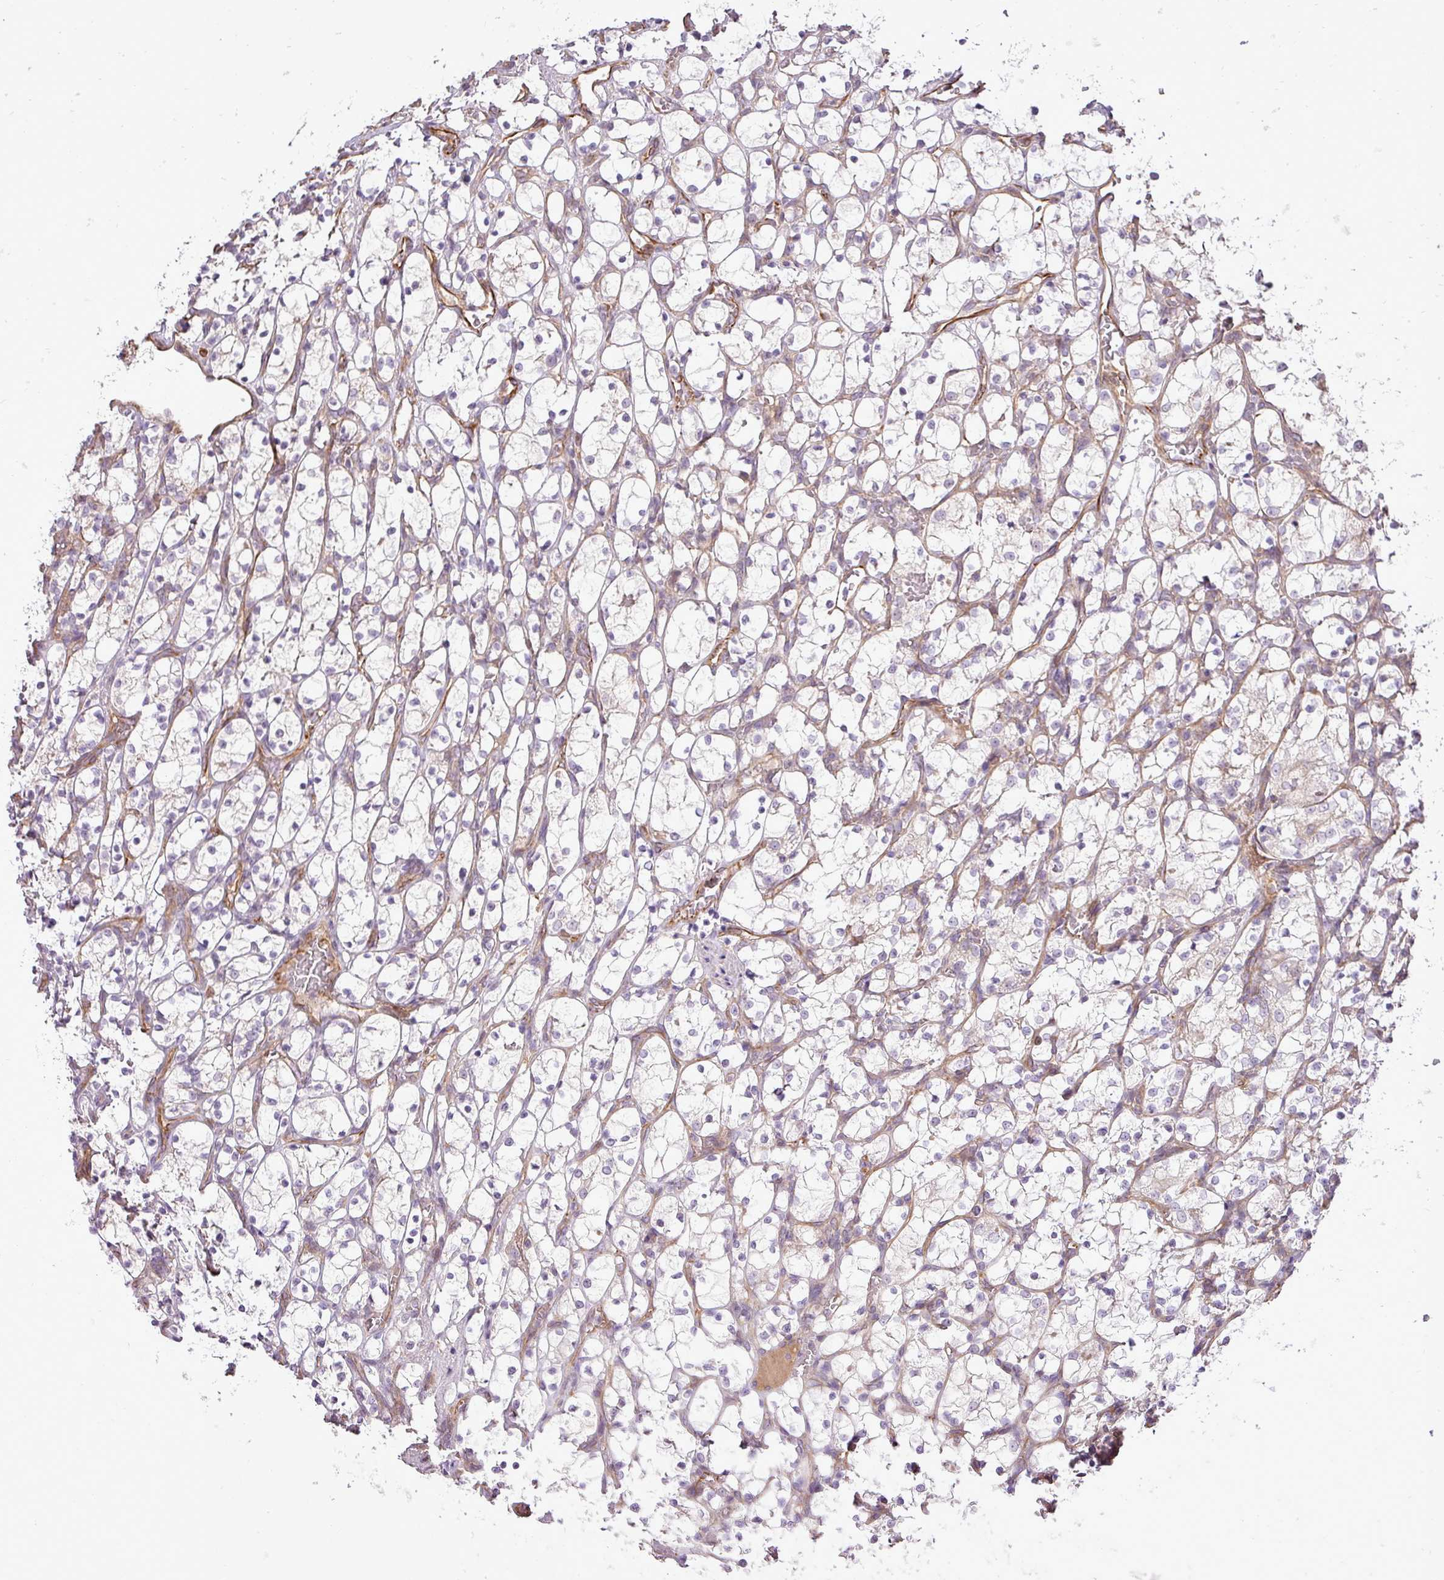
{"staining": {"intensity": "weak", "quantity": "<25%", "location": "cytoplasmic/membranous"}, "tissue": "renal cancer", "cell_type": "Tumor cells", "image_type": "cancer", "snomed": [{"axis": "morphology", "description": "Adenocarcinoma, NOS"}, {"axis": "topography", "description": "Kidney"}], "caption": "An immunohistochemistry micrograph of renal cancer (adenocarcinoma) is shown. There is no staining in tumor cells of renal cancer (adenocarcinoma). (Brightfield microscopy of DAB (3,3'-diaminobenzidine) immunohistochemistry (IHC) at high magnification).", "gene": "PDRG1", "patient": {"sex": "female", "age": 69}}